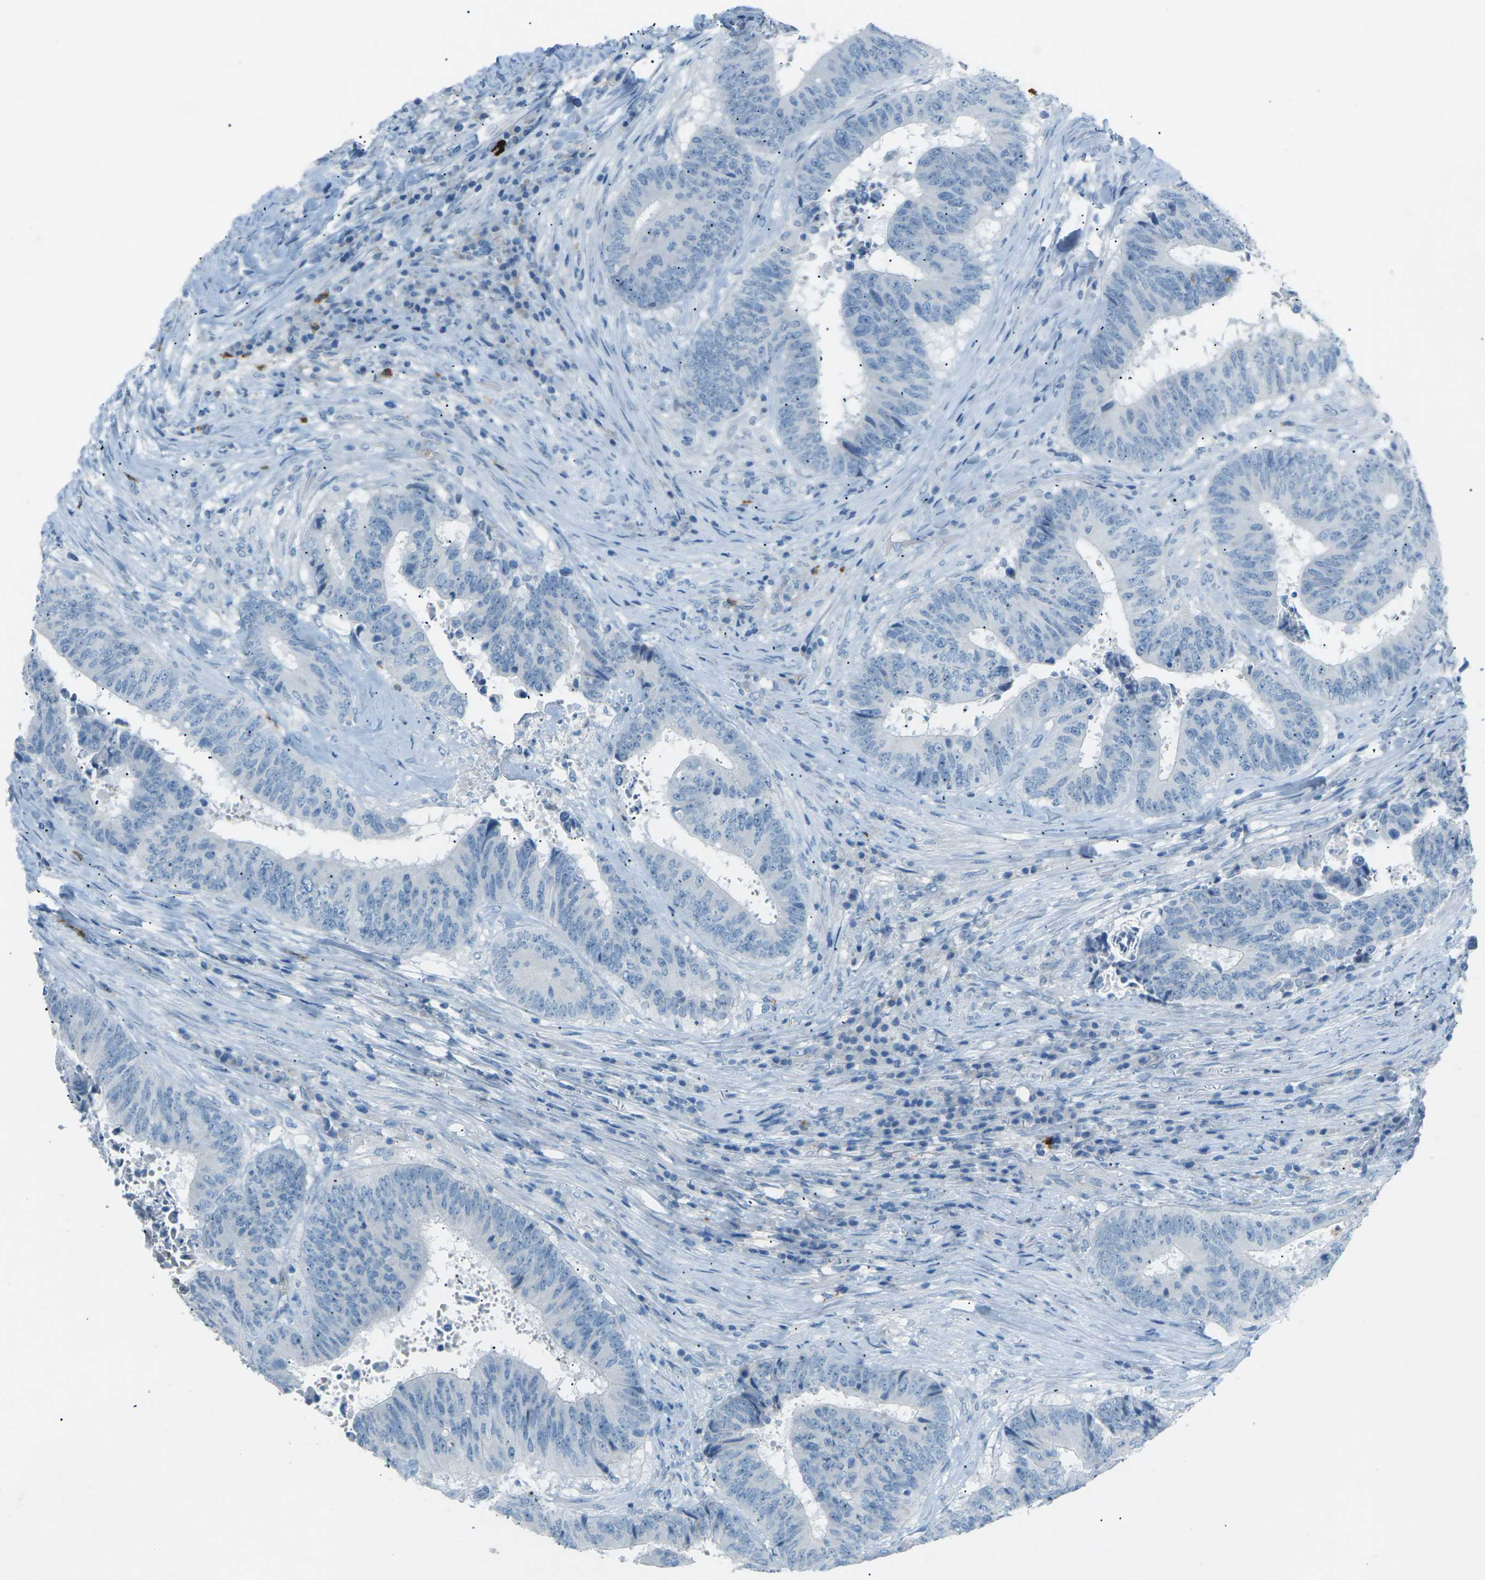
{"staining": {"intensity": "negative", "quantity": "none", "location": "none"}, "tissue": "colorectal cancer", "cell_type": "Tumor cells", "image_type": "cancer", "snomed": [{"axis": "morphology", "description": "Adenocarcinoma, NOS"}, {"axis": "topography", "description": "Rectum"}], "caption": "This image is of adenocarcinoma (colorectal) stained with immunohistochemistry (IHC) to label a protein in brown with the nuclei are counter-stained blue. There is no expression in tumor cells.", "gene": "CDH16", "patient": {"sex": "male", "age": 72}}